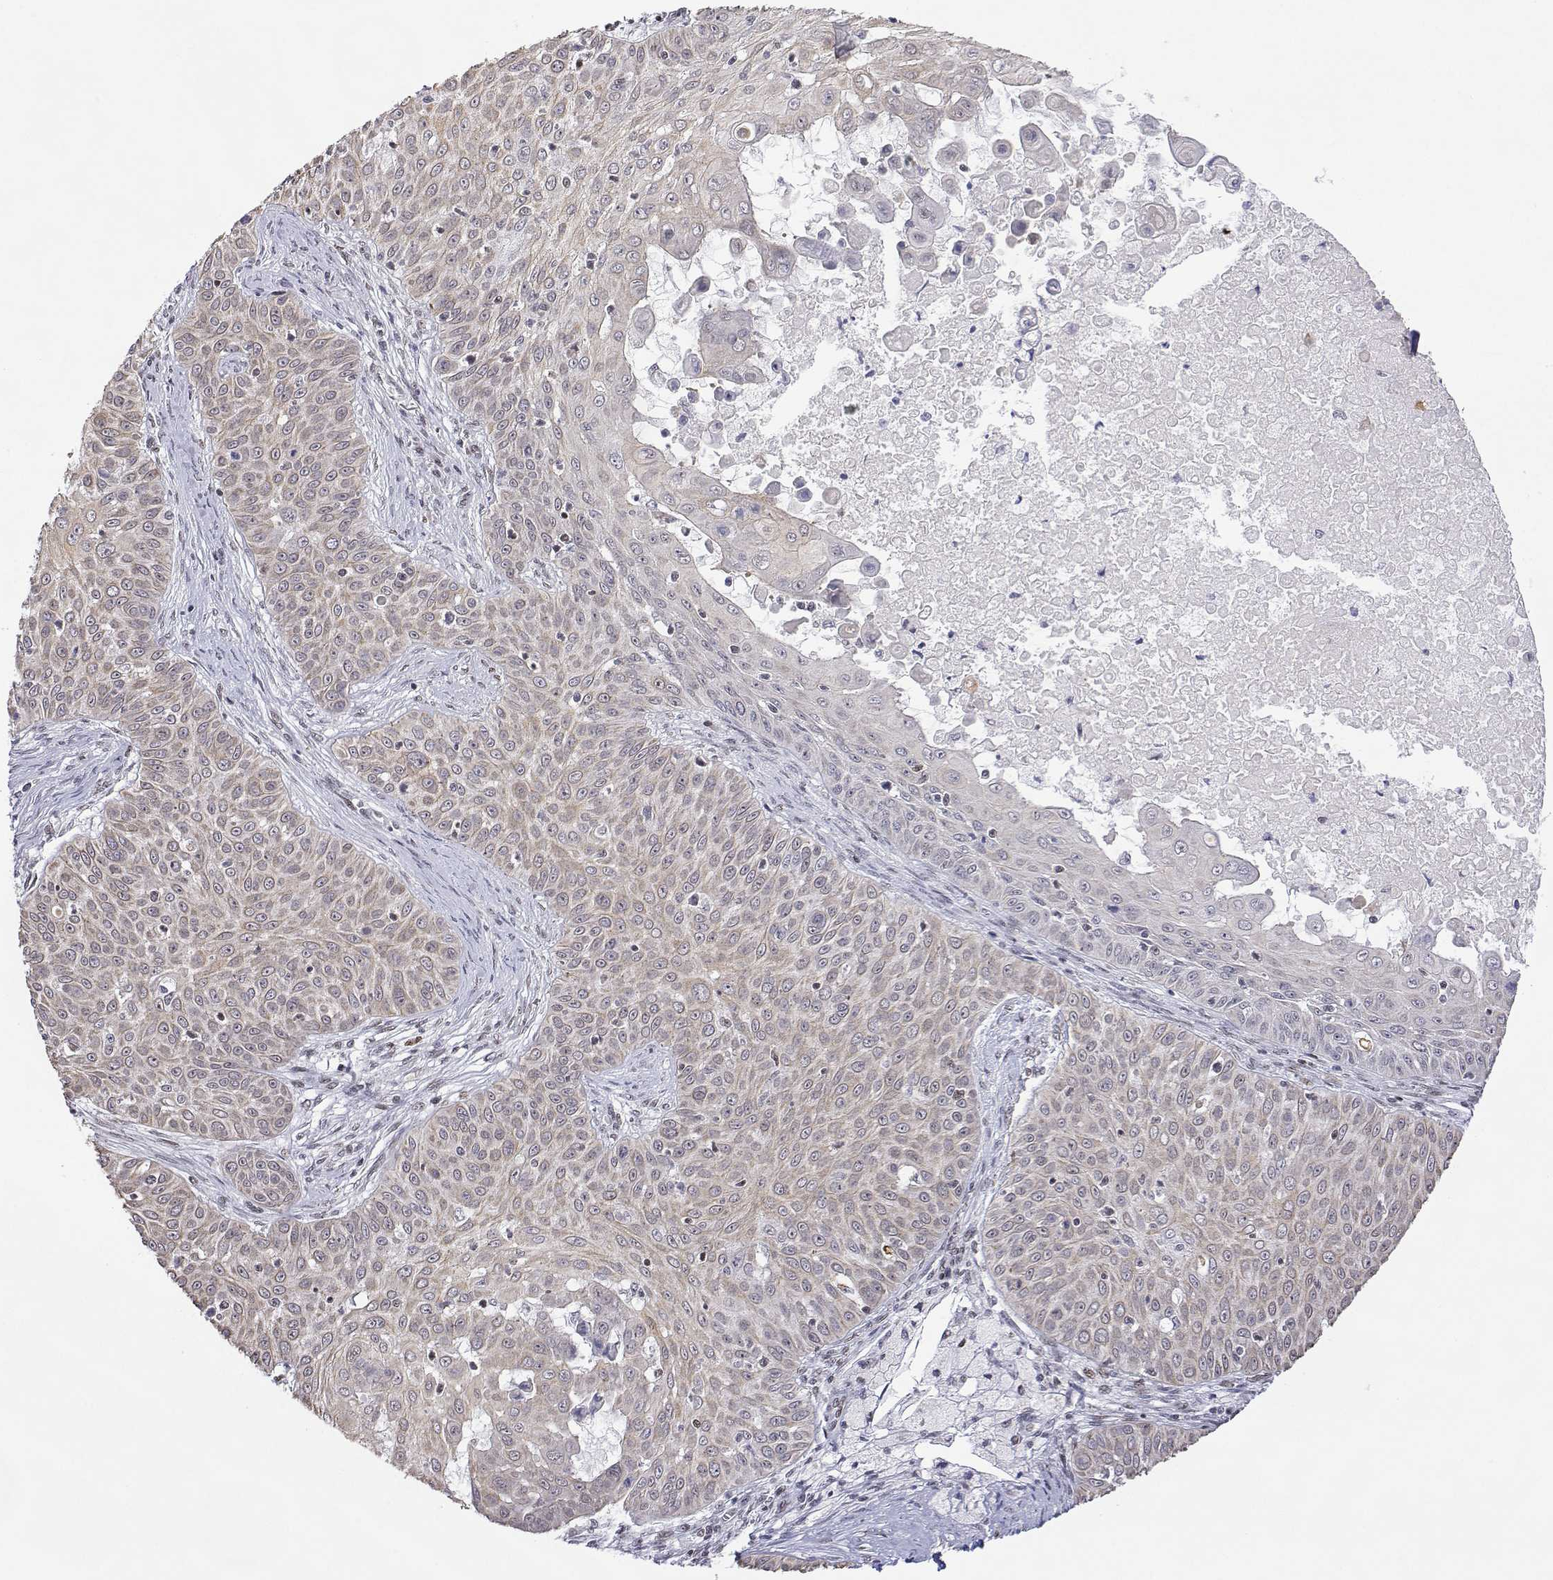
{"staining": {"intensity": "negative", "quantity": "none", "location": "none"}, "tissue": "skin cancer", "cell_type": "Tumor cells", "image_type": "cancer", "snomed": [{"axis": "morphology", "description": "Squamous cell carcinoma, NOS"}, {"axis": "topography", "description": "Skin"}], "caption": "High power microscopy histopathology image of an immunohistochemistry photomicrograph of skin cancer, revealing no significant staining in tumor cells.", "gene": "XPC", "patient": {"sex": "male", "age": 82}}